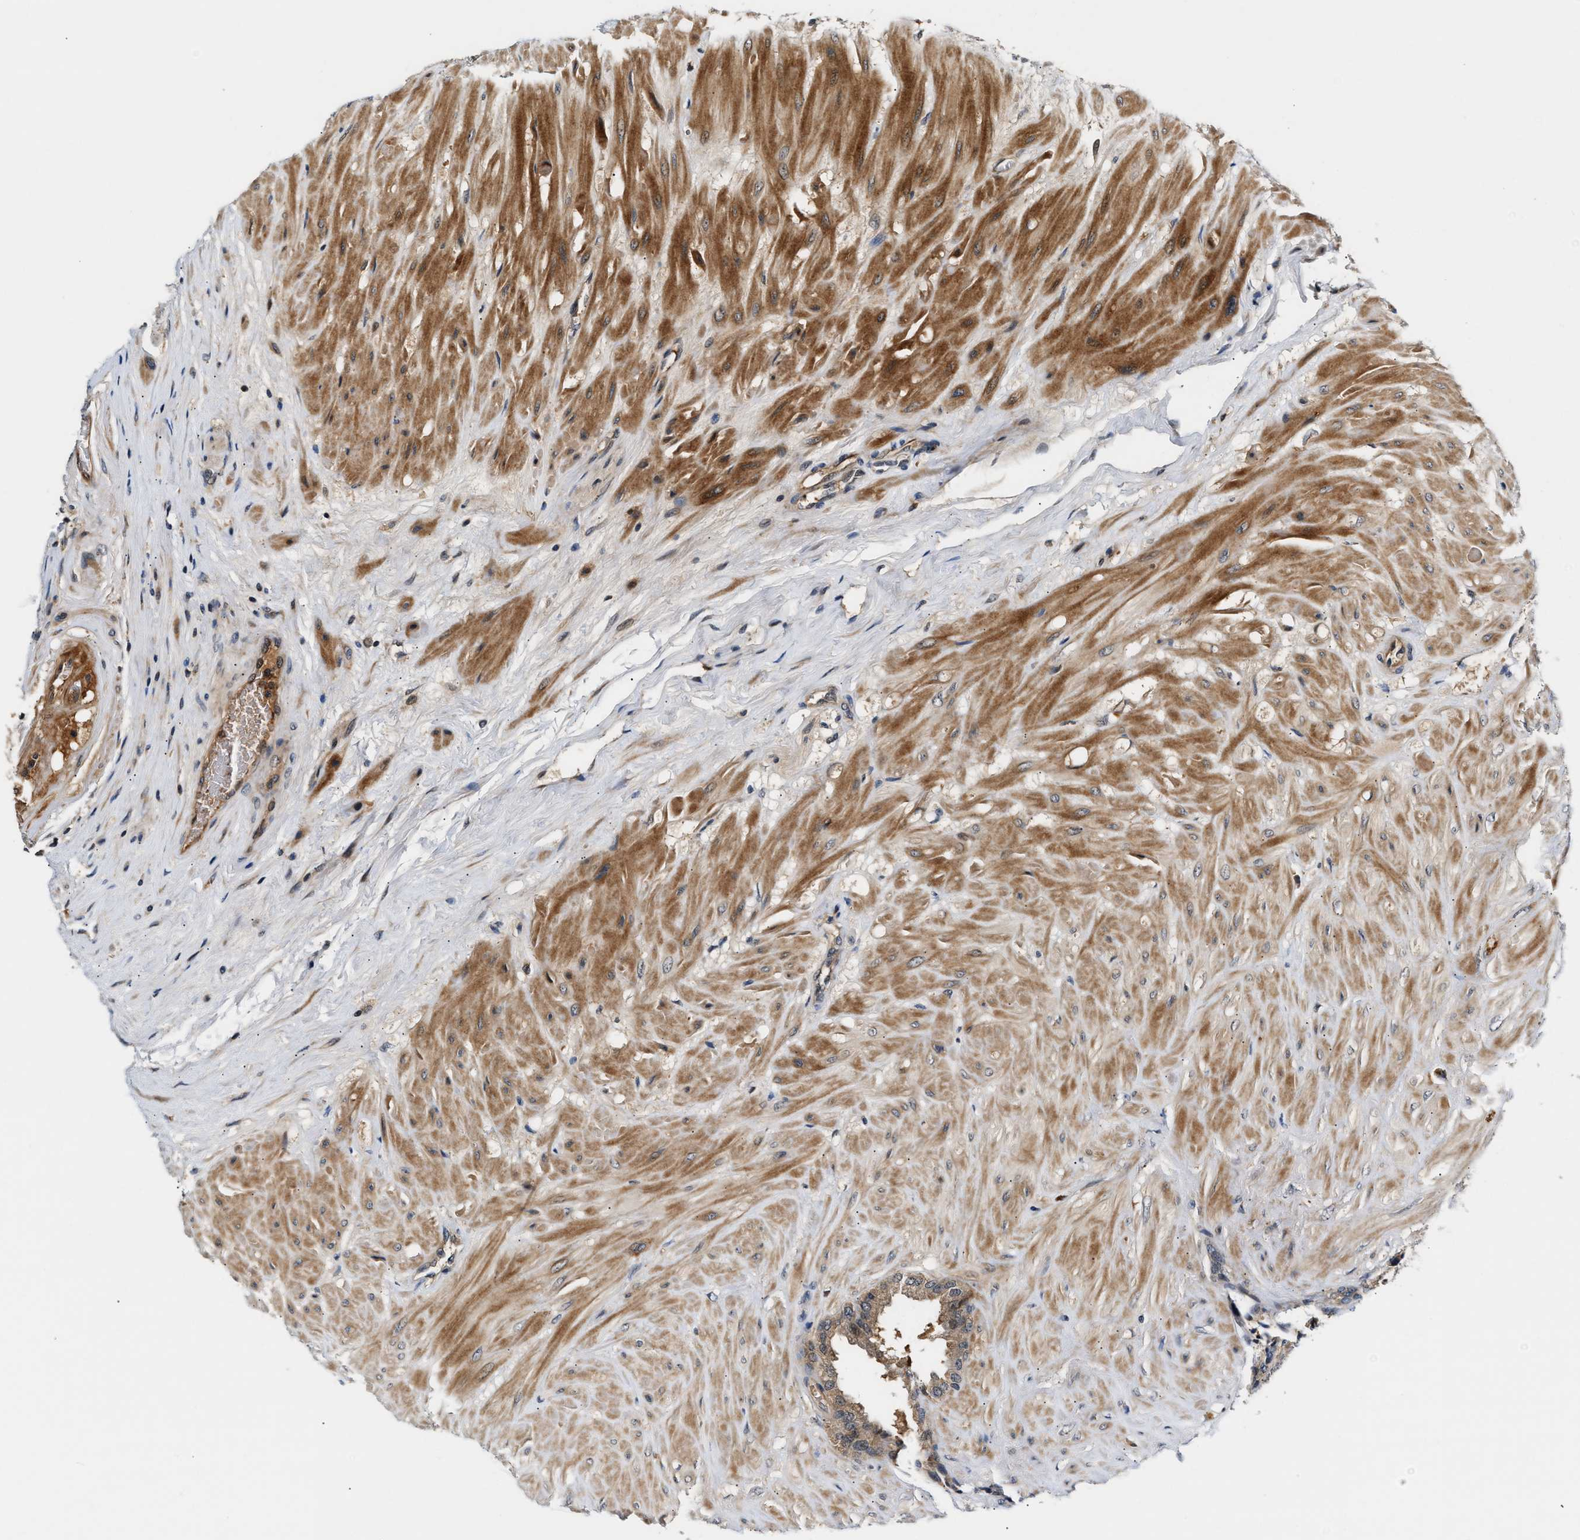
{"staining": {"intensity": "moderate", "quantity": ">75%", "location": "cytoplasmic/membranous"}, "tissue": "seminal vesicle", "cell_type": "Glandular cells", "image_type": "normal", "snomed": [{"axis": "morphology", "description": "Normal tissue, NOS"}, {"axis": "topography", "description": "Seminal veicle"}], "caption": "Immunohistochemistry histopathology image of benign human seminal vesicle stained for a protein (brown), which reveals medium levels of moderate cytoplasmic/membranous positivity in approximately >75% of glandular cells.", "gene": "TUT7", "patient": {"sex": "male", "age": 46}}